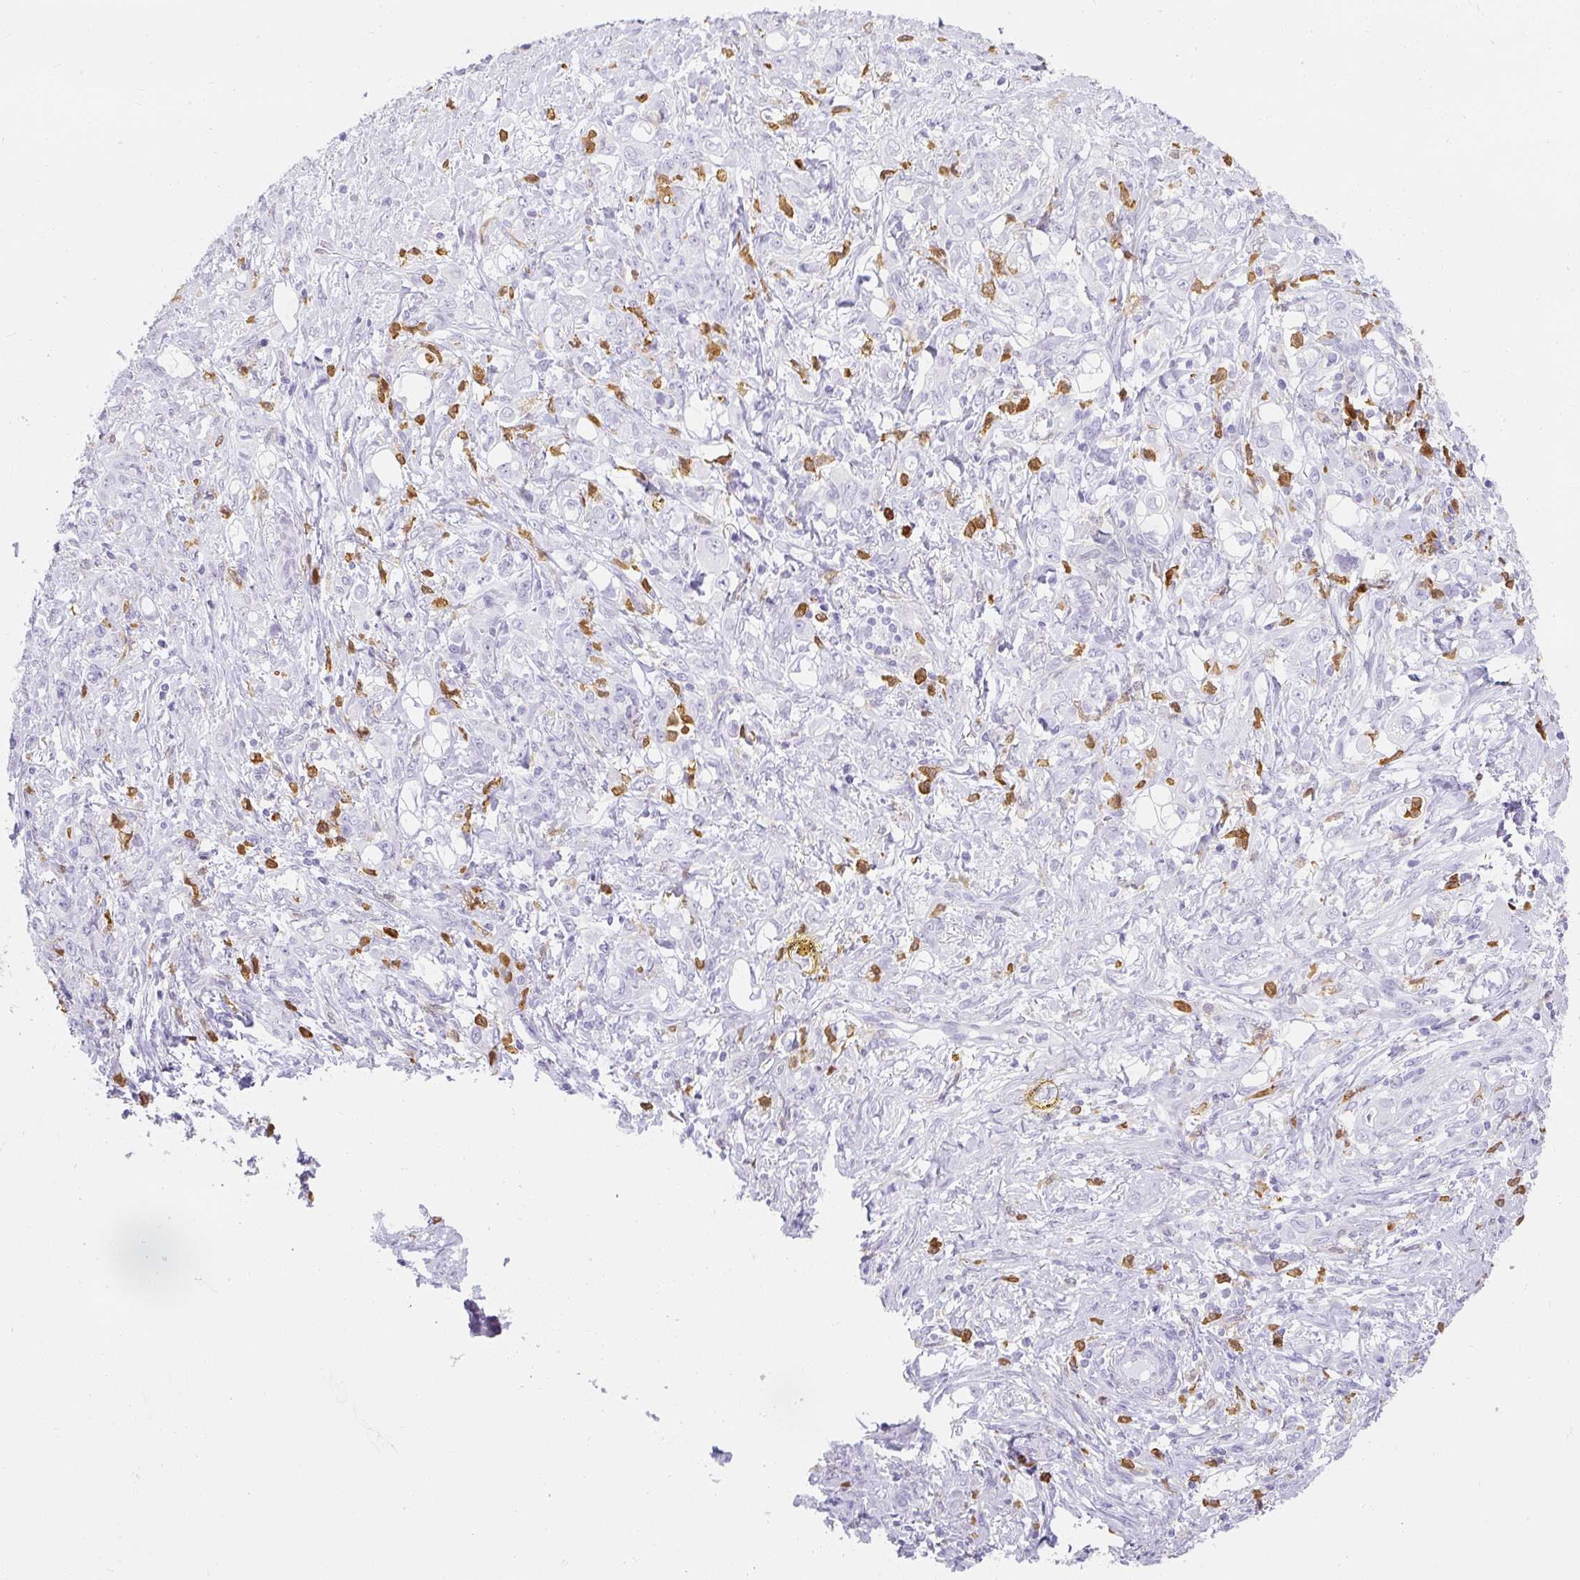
{"staining": {"intensity": "negative", "quantity": "none", "location": "none"}, "tissue": "stomach cancer", "cell_type": "Tumor cells", "image_type": "cancer", "snomed": [{"axis": "morphology", "description": "Adenocarcinoma, NOS"}, {"axis": "topography", "description": "Stomach"}], "caption": "Tumor cells are negative for brown protein staining in stomach cancer (adenocarcinoma).", "gene": "HK3", "patient": {"sex": "female", "age": 79}}